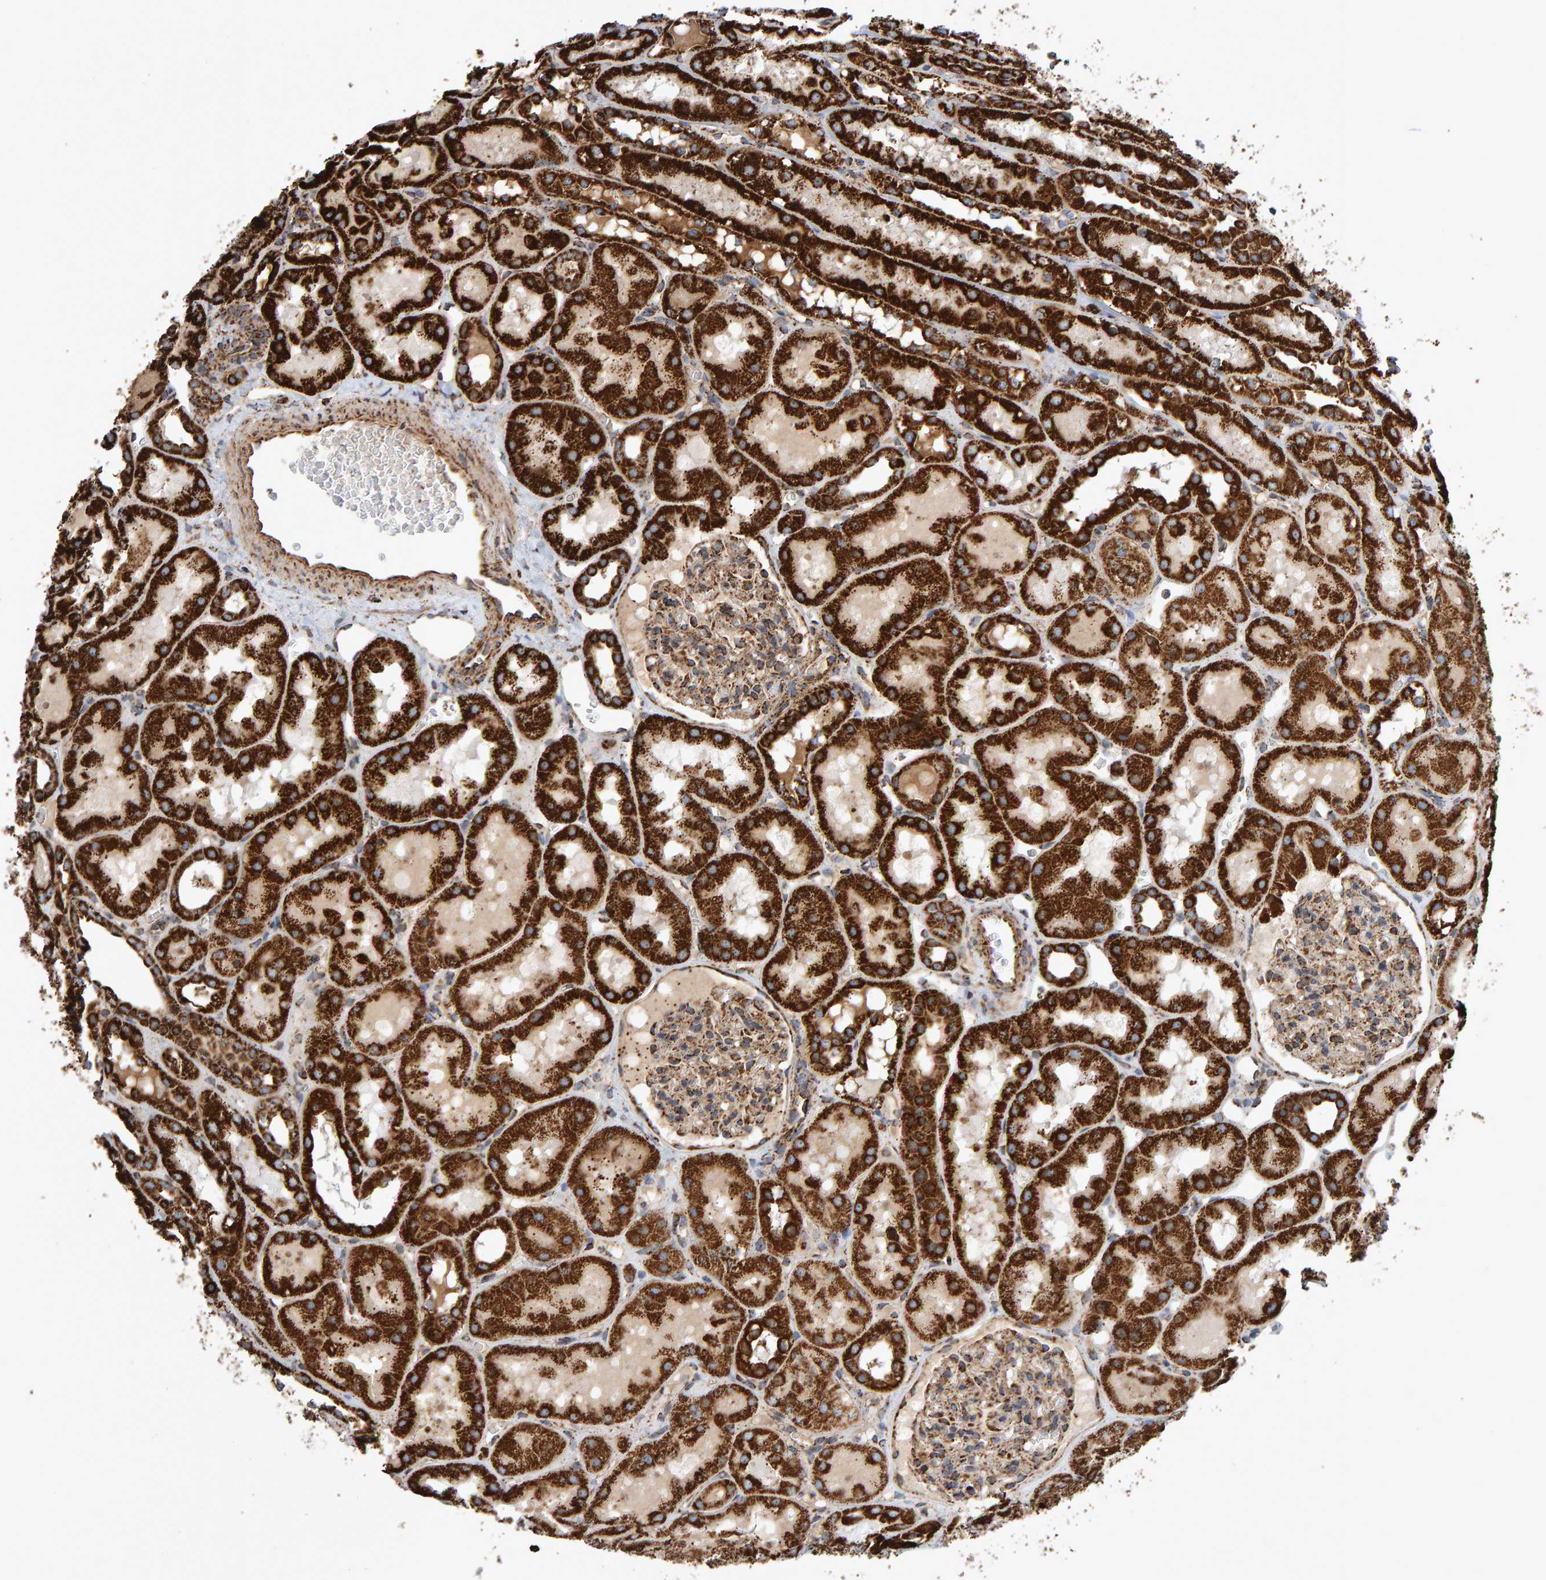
{"staining": {"intensity": "moderate", "quantity": "25%-75%", "location": "cytoplasmic/membranous"}, "tissue": "kidney", "cell_type": "Cells in glomeruli", "image_type": "normal", "snomed": [{"axis": "morphology", "description": "Normal tissue, NOS"}, {"axis": "topography", "description": "Kidney"}, {"axis": "topography", "description": "Urinary bladder"}], "caption": "Kidney stained for a protein (brown) reveals moderate cytoplasmic/membranous positive staining in about 25%-75% of cells in glomeruli.", "gene": "MRPL45", "patient": {"sex": "male", "age": 16}}